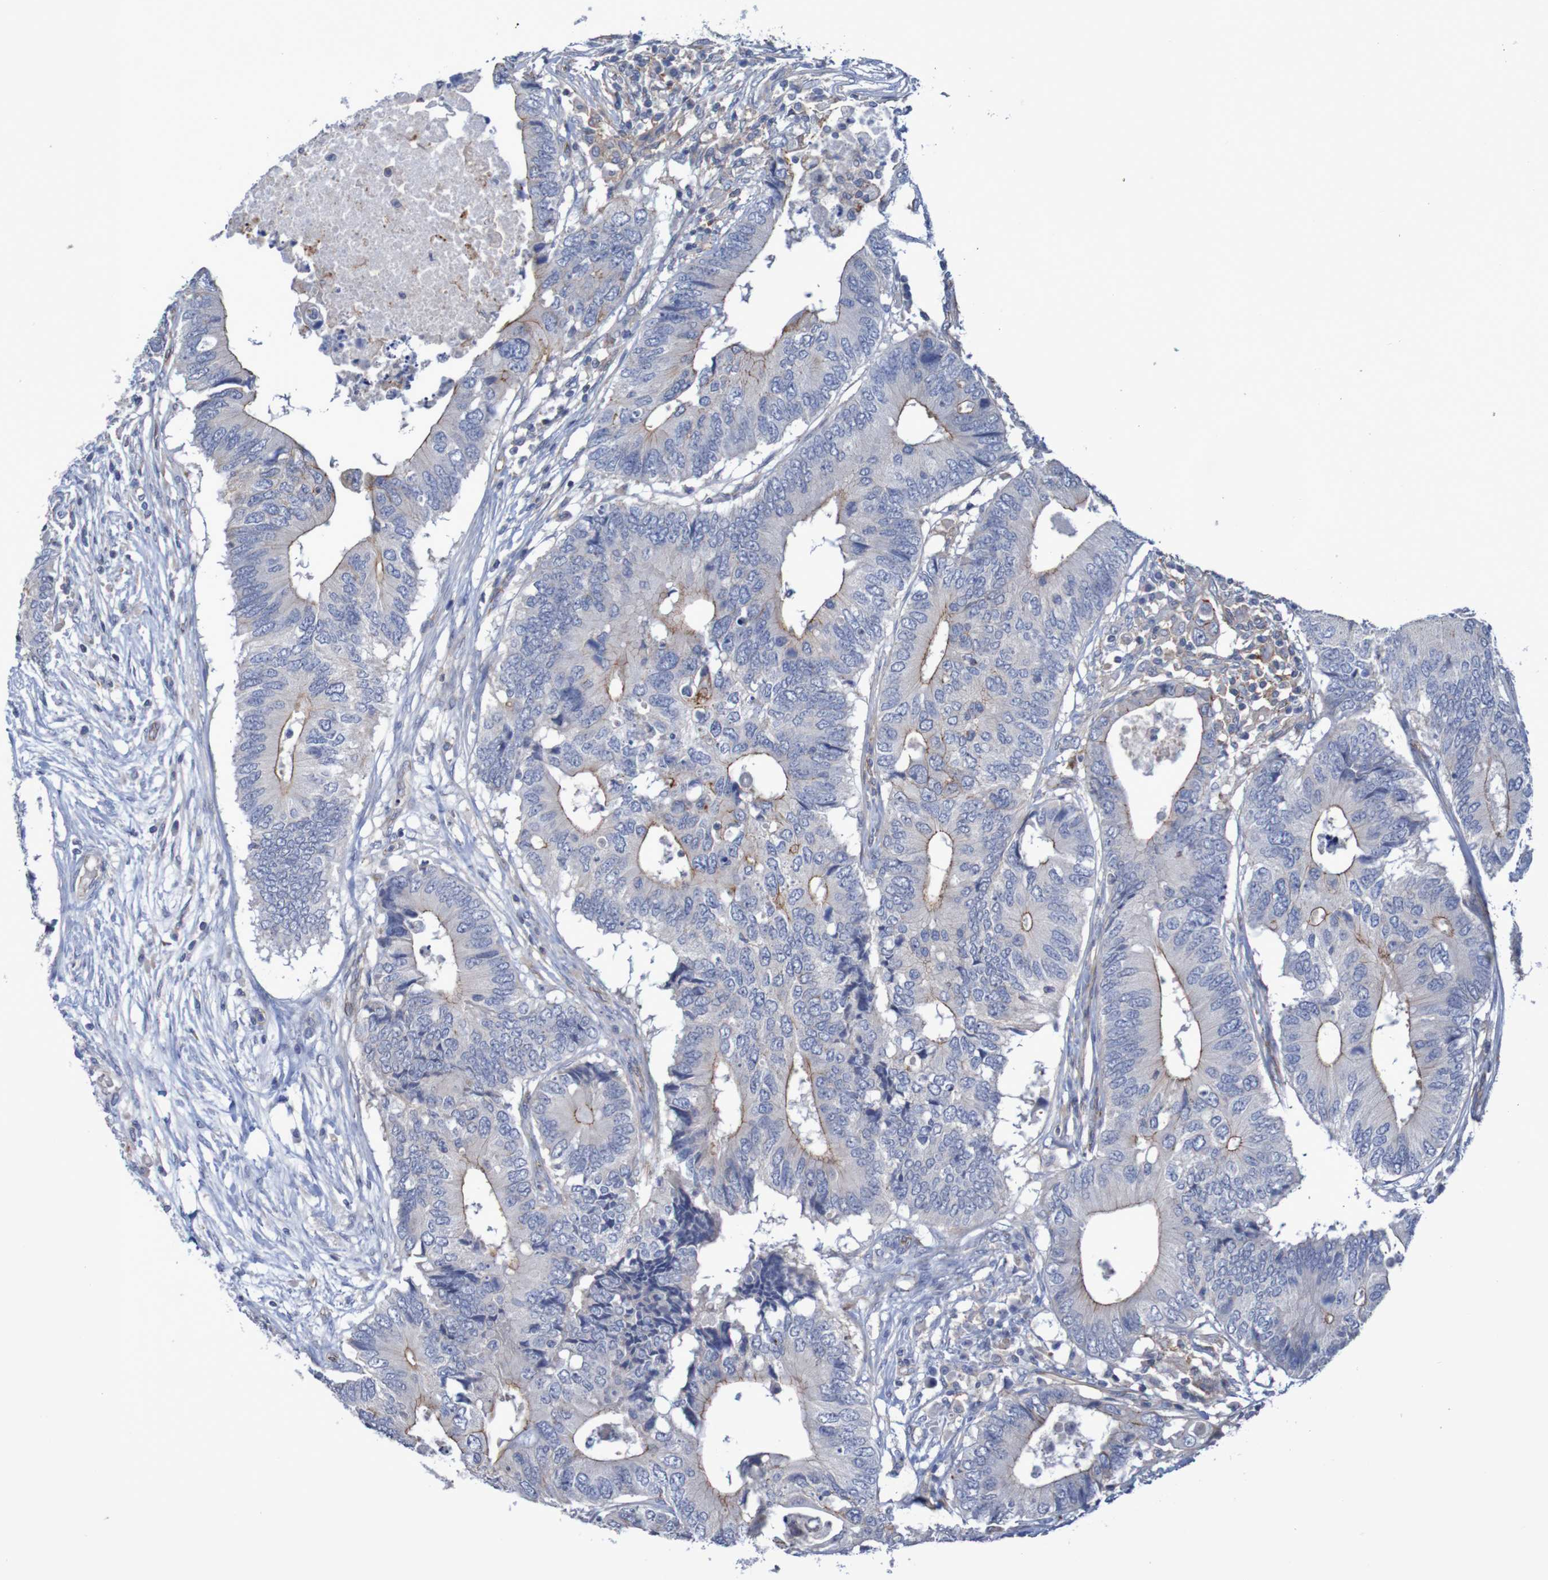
{"staining": {"intensity": "moderate", "quantity": "25%-75%", "location": "cytoplasmic/membranous"}, "tissue": "colorectal cancer", "cell_type": "Tumor cells", "image_type": "cancer", "snomed": [{"axis": "morphology", "description": "Adenocarcinoma, NOS"}, {"axis": "topography", "description": "Colon"}], "caption": "Human adenocarcinoma (colorectal) stained with a protein marker shows moderate staining in tumor cells.", "gene": "NECTIN2", "patient": {"sex": "male", "age": 71}}